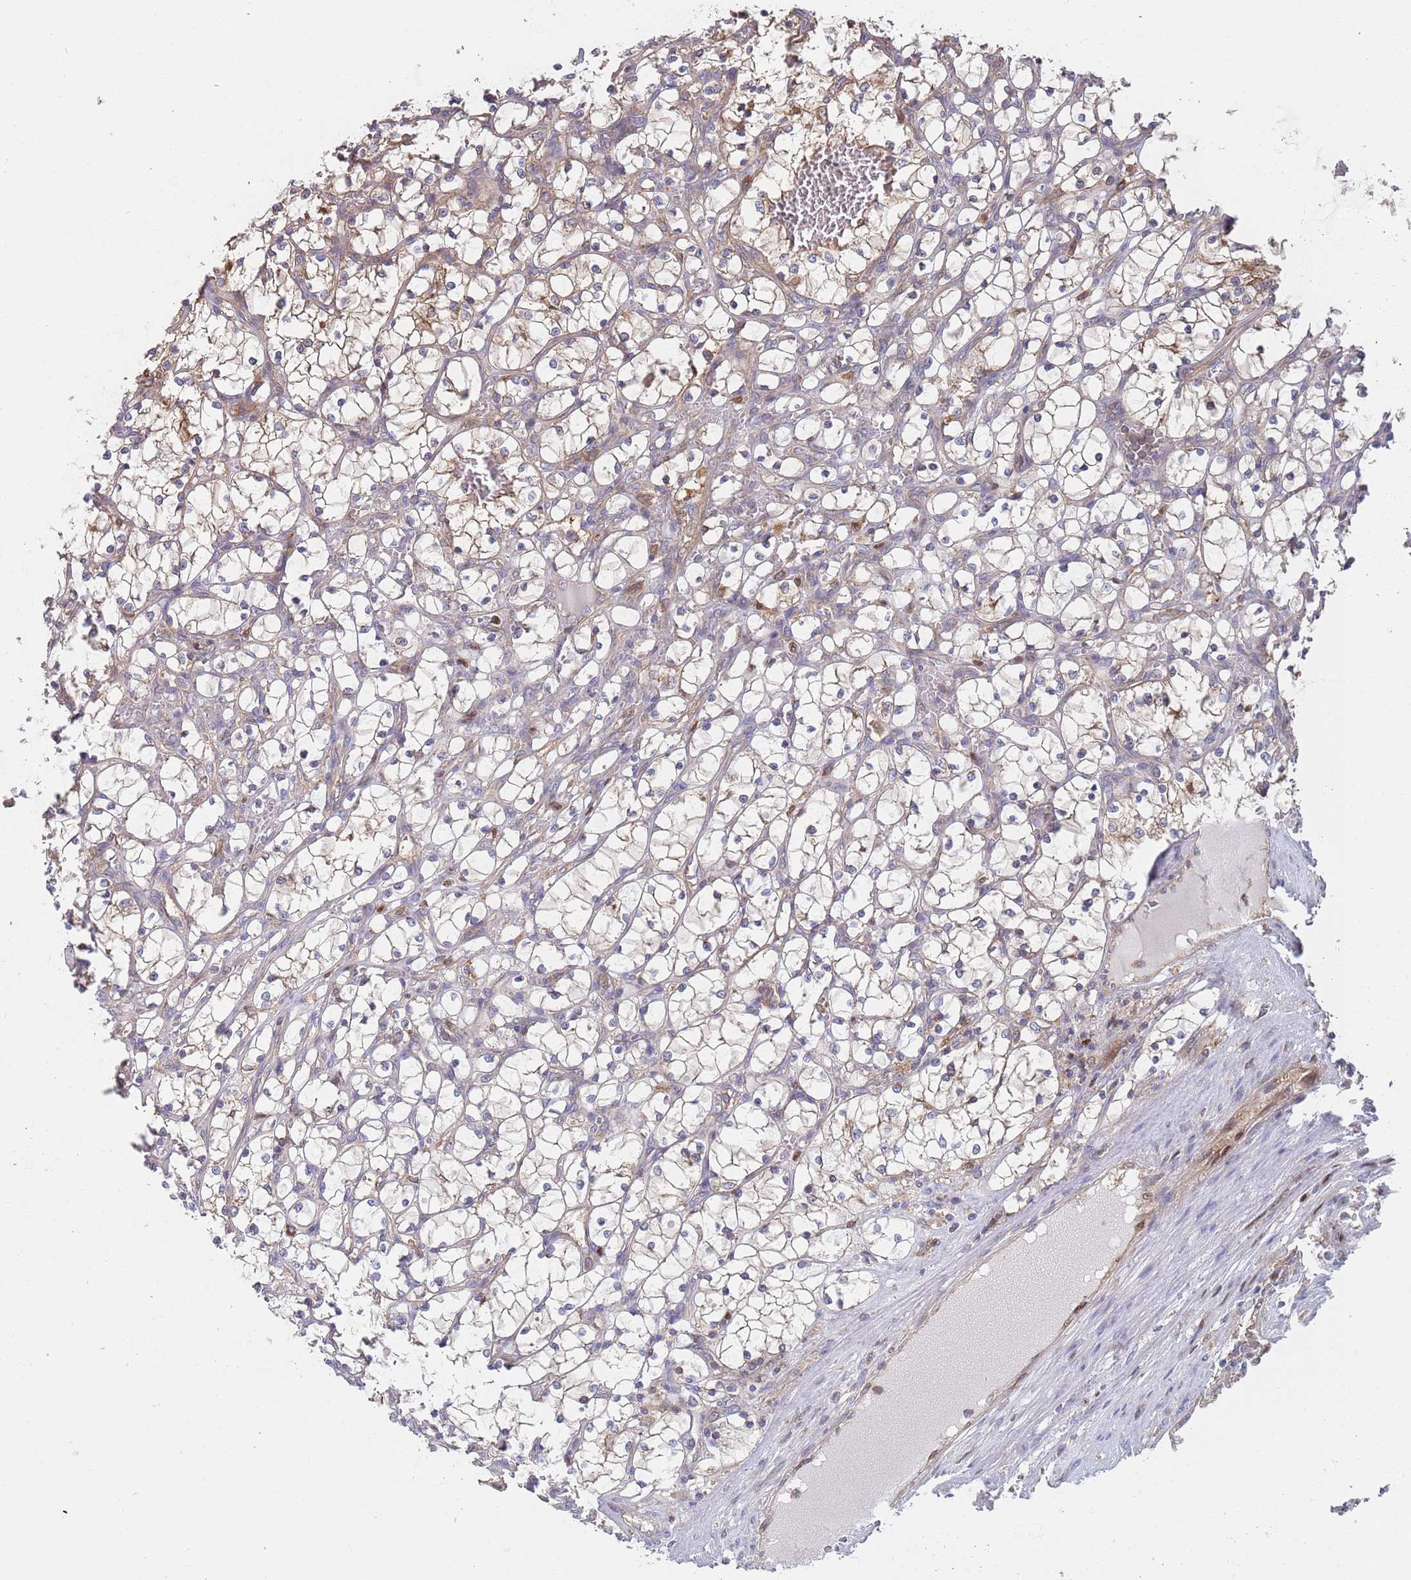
{"staining": {"intensity": "weak", "quantity": "25%-75%", "location": "cytoplasmic/membranous"}, "tissue": "renal cancer", "cell_type": "Tumor cells", "image_type": "cancer", "snomed": [{"axis": "morphology", "description": "Adenocarcinoma, NOS"}, {"axis": "topography", "description": "Kidney"}], "caption": "A micrograph showing weak cytoplasmic/membranous staining in about 25%-75% of tumor cells in renal adenocarcinoma, as visualized by brown immunohistochemical staining.", "gene": "GDI2", "patient": {"sex": "female", "age": 69}}